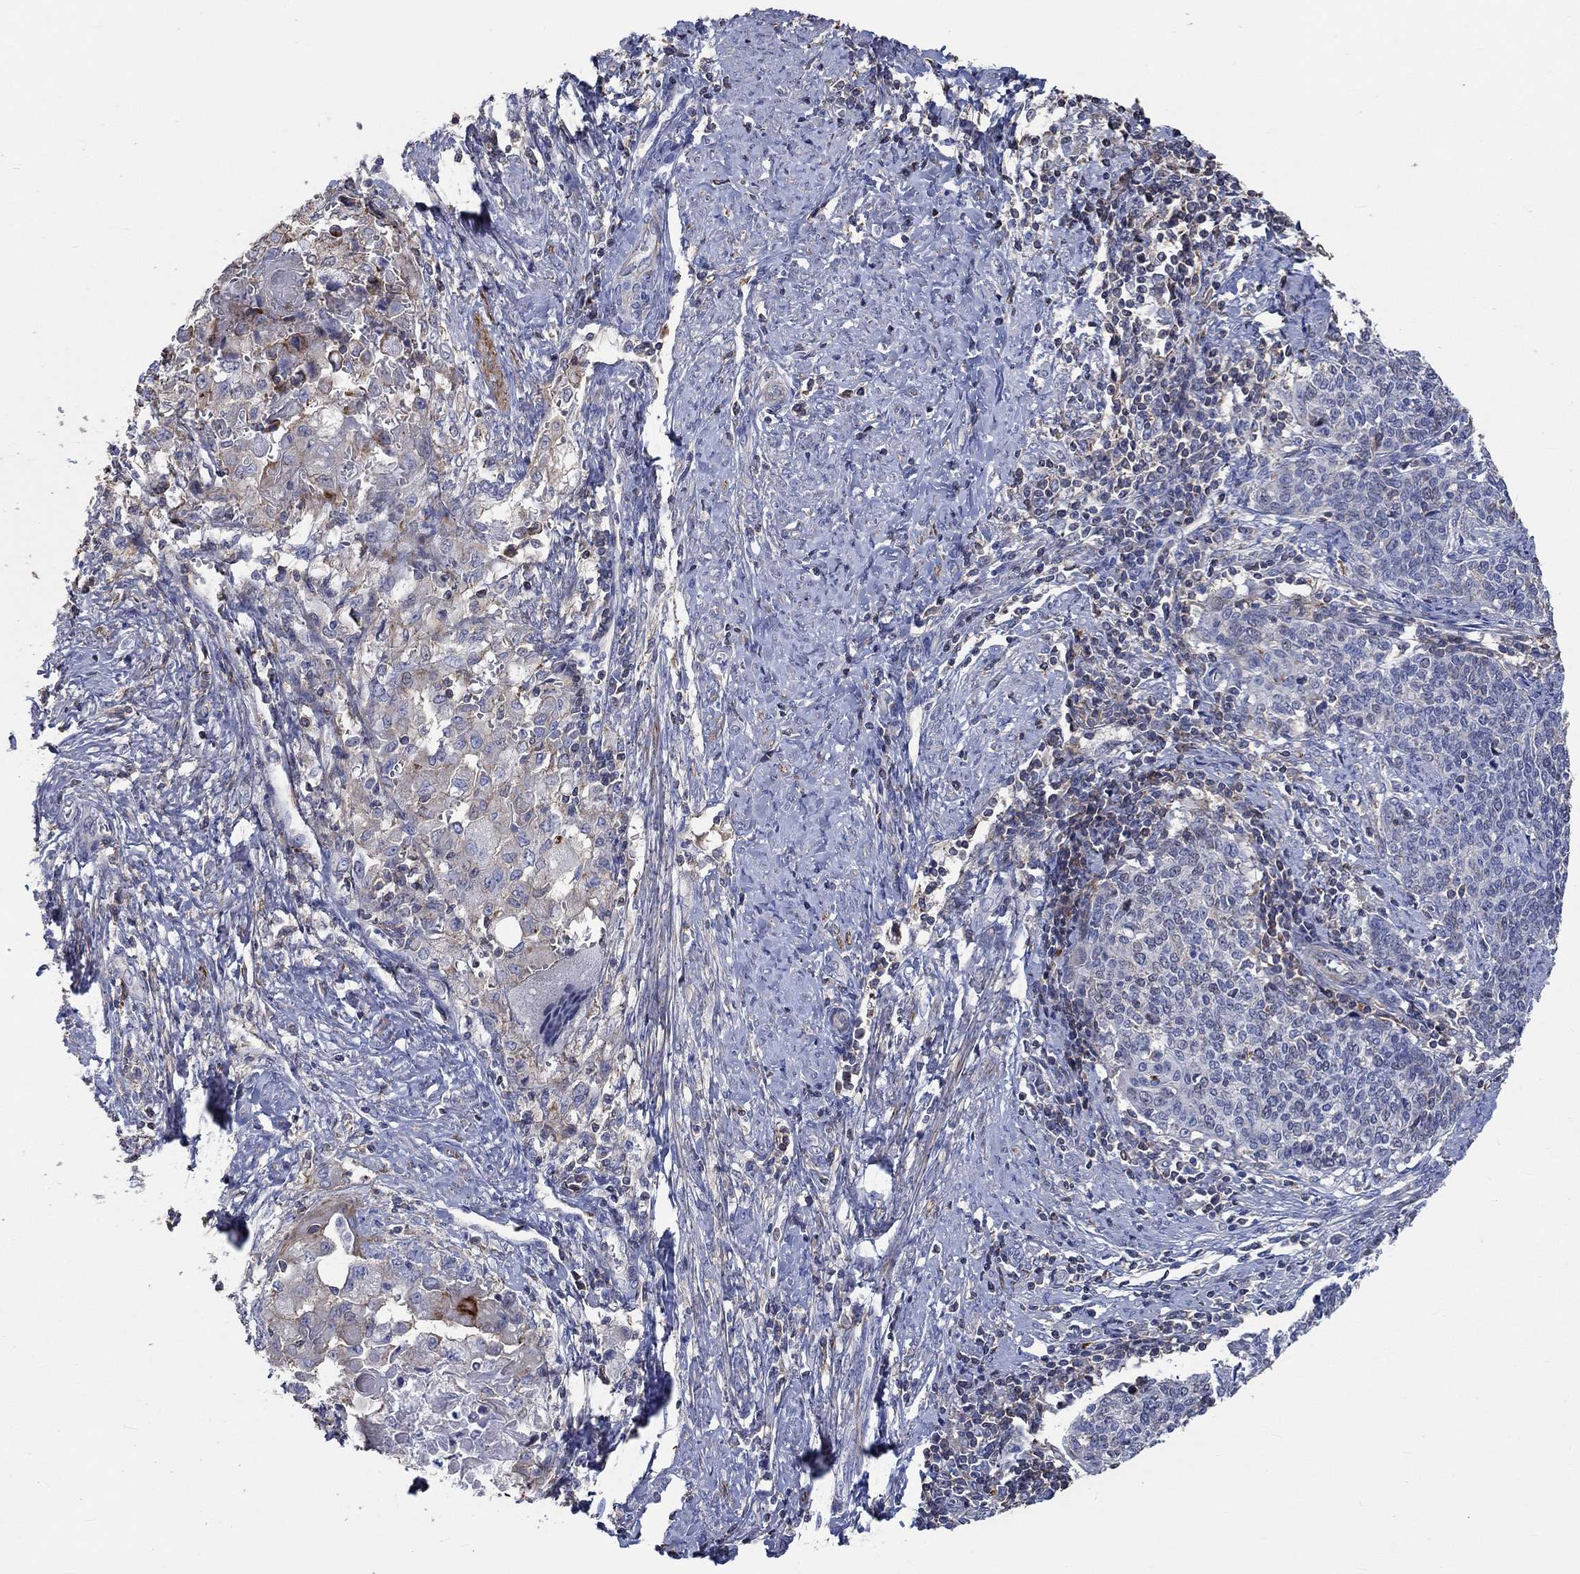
{"staining": {"intensity": "negative", "quantity": "none", "location": "none"}, "tissue": "cervical cancer", "cell_type": "Tumor cells", "image_type": "cancer", "snomed": [{"axis": "morphology", "description": "Squamous cell carcinoma, NOS"}, {"axis": "topography", "description": "Cervix"}], "caption": "An immunohistochemistry (IHC) histopathology image of cervical squamous cell carcinoma is shown. There is no staining in tumor cells of cervical squamous cell carcinoma.", "gene": "TNFAIP8L3", "patient": {"sex": "female", "age": 39}}